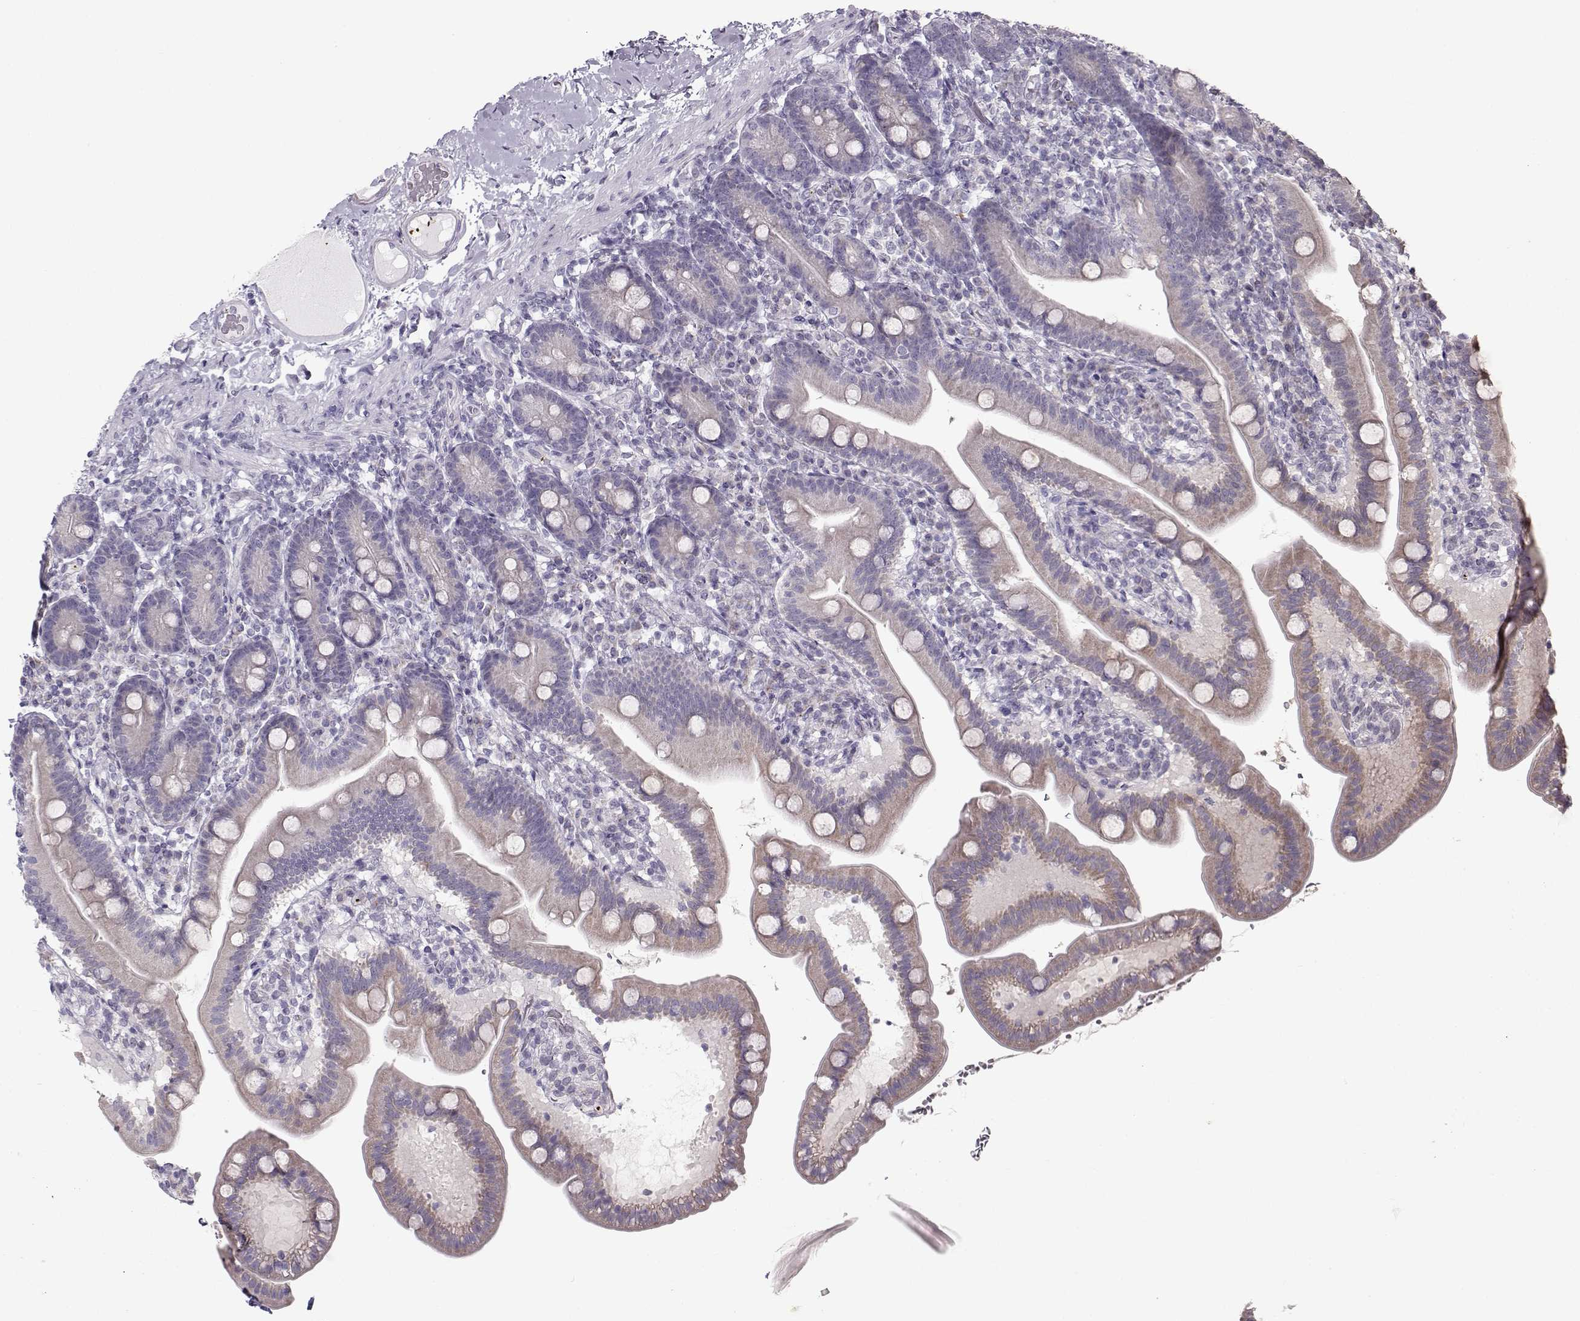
{"staining": {"intensity": "negative", "quantity": "none", "location": "none"}, "tissue": "small intestine", "cell_type": "Glandular cells", "image_type": "normal", "snomed": [{"axis": "morphology", "description": "Normal tissue, NOS"}, {"axis": "topography", "description": "Small intestine"}], "caption": "Immunohistochemistry (IHC) photomicrograph of normal human small intestine stained for a protein (brown), which demonstrates no positivity in glandular cells. The staining is performed using DAB (3,3'-diaminobenzidine) brown chromogen with nuclei counter-stained in using hematoxylin.", "gene": "KLF17", "patient": {"sex": "male", "age": 66}}